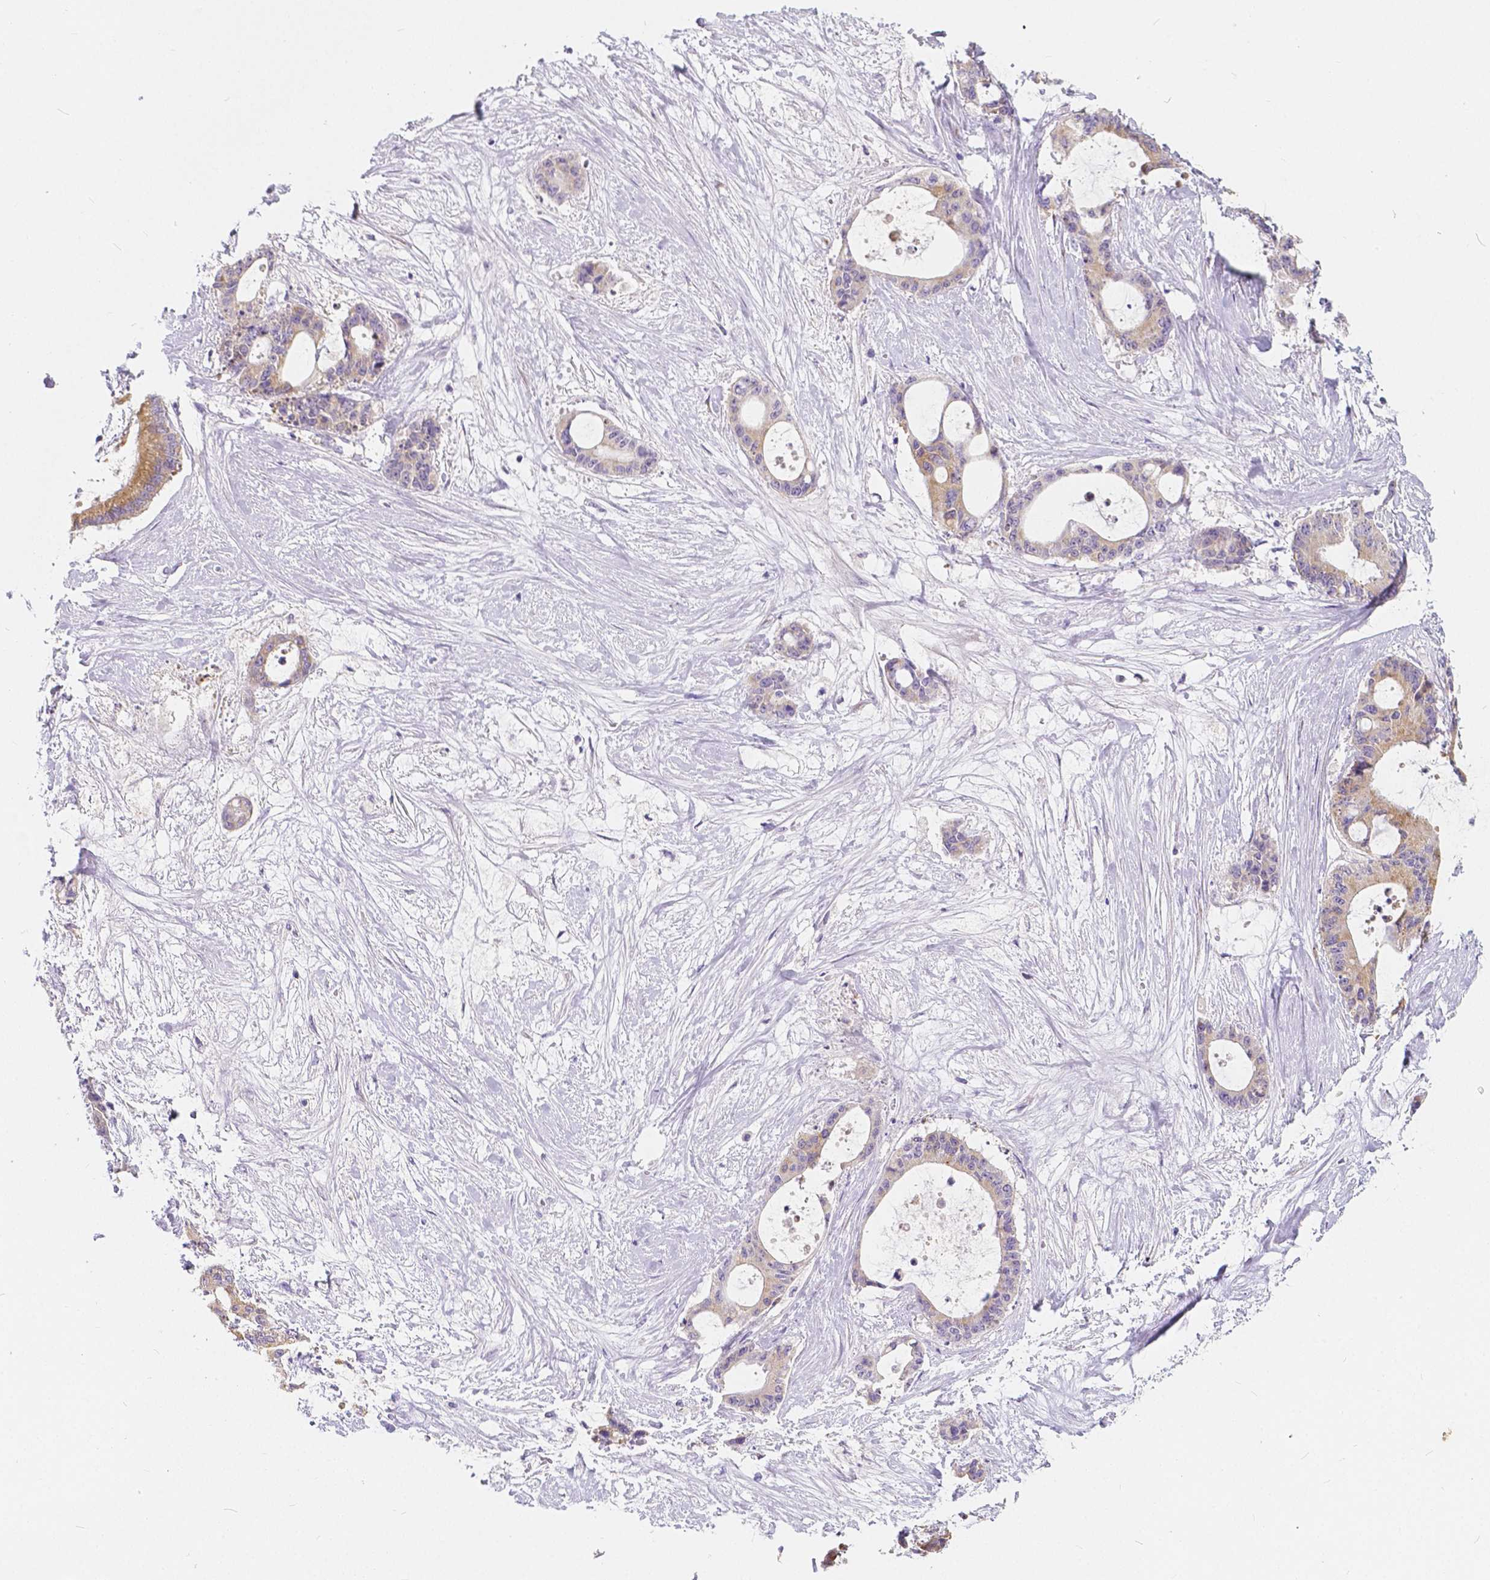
{"staining": {"intensity": "weak", "quantity": "25%-75%", "location": "cytoplasmic/membranous"}, "tissue": "liver cancer", "cell_type": "Tumor cells", "image_type": "cancer", "snomed": [{"axis": "morphology", "description": "Normal tissue, NOS"}, {"axis": "morphology", "description": "Cholangiocarcinoma"}, {"axis": "topography", "description": "Liver"}, {"axis": "topography", "description": "Peripheral nerve tissue"}], "caption": "This is a photomicrograph of immunohistochemistry (IHC) staining of cholangiocarcinoma (liver), which shows weak positivity in the cytoplasmic/membranous of tumor cells.", "gene": "RNF186", "patient": {"sex": "female", "age": 73}}